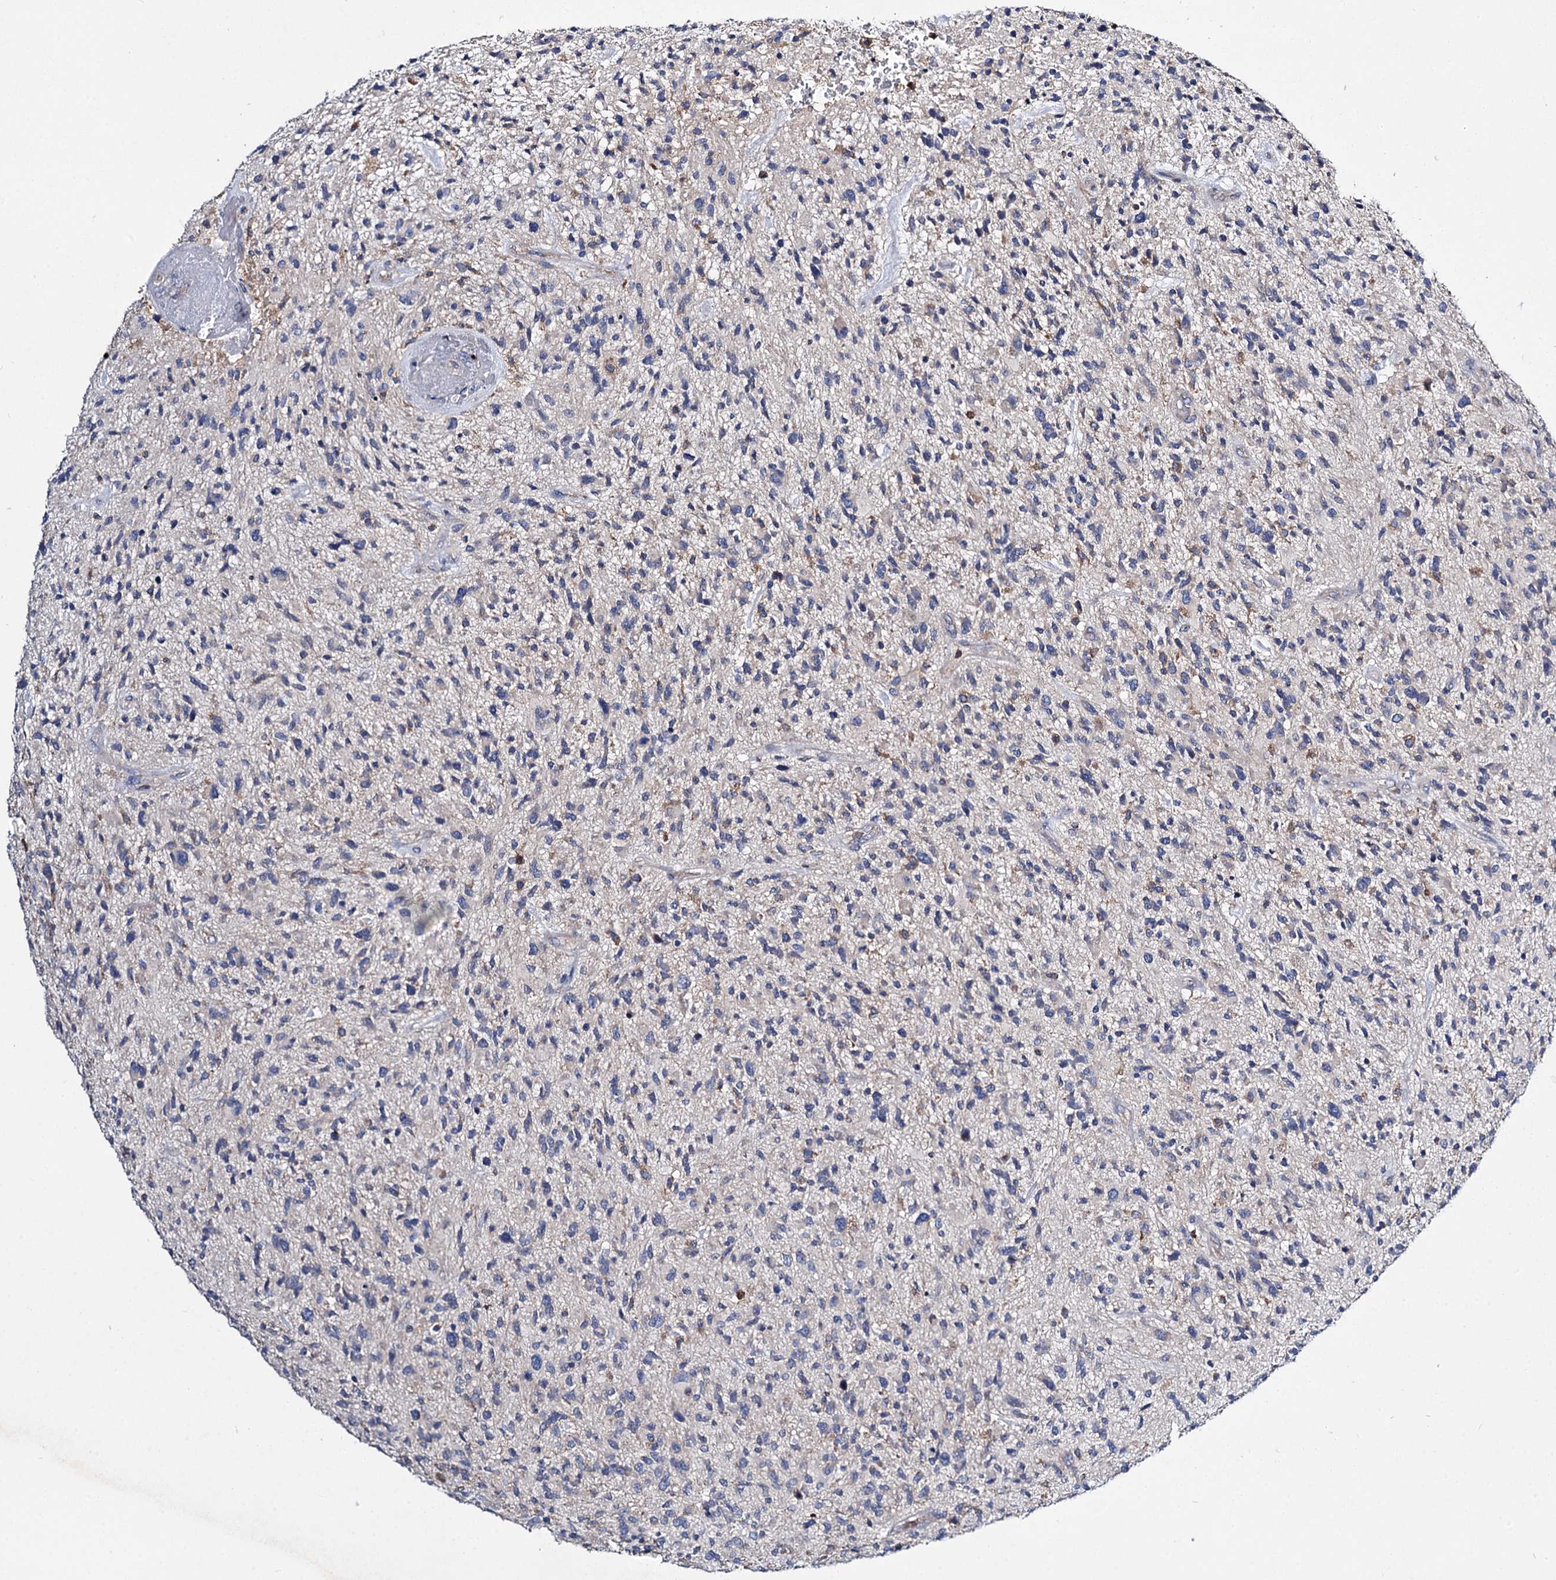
{"staining": {"intensity": "negative", "quantity": "none", "location": "none"}, "tissue": "glioma", "cell_type": "Tumor cells", "image_type": "cancer", "snomed": [{"axis": "morphology", "description": "Glioma, malignant, High grade"}, {"axis": "topography", "description": "Brain"}], "caption": "The micrograph reveals no significant staining in tumor cells of malignant high-grade glioma.", "gene": "UBASH3B", "patient": {"sex": "male", "age": 47}}